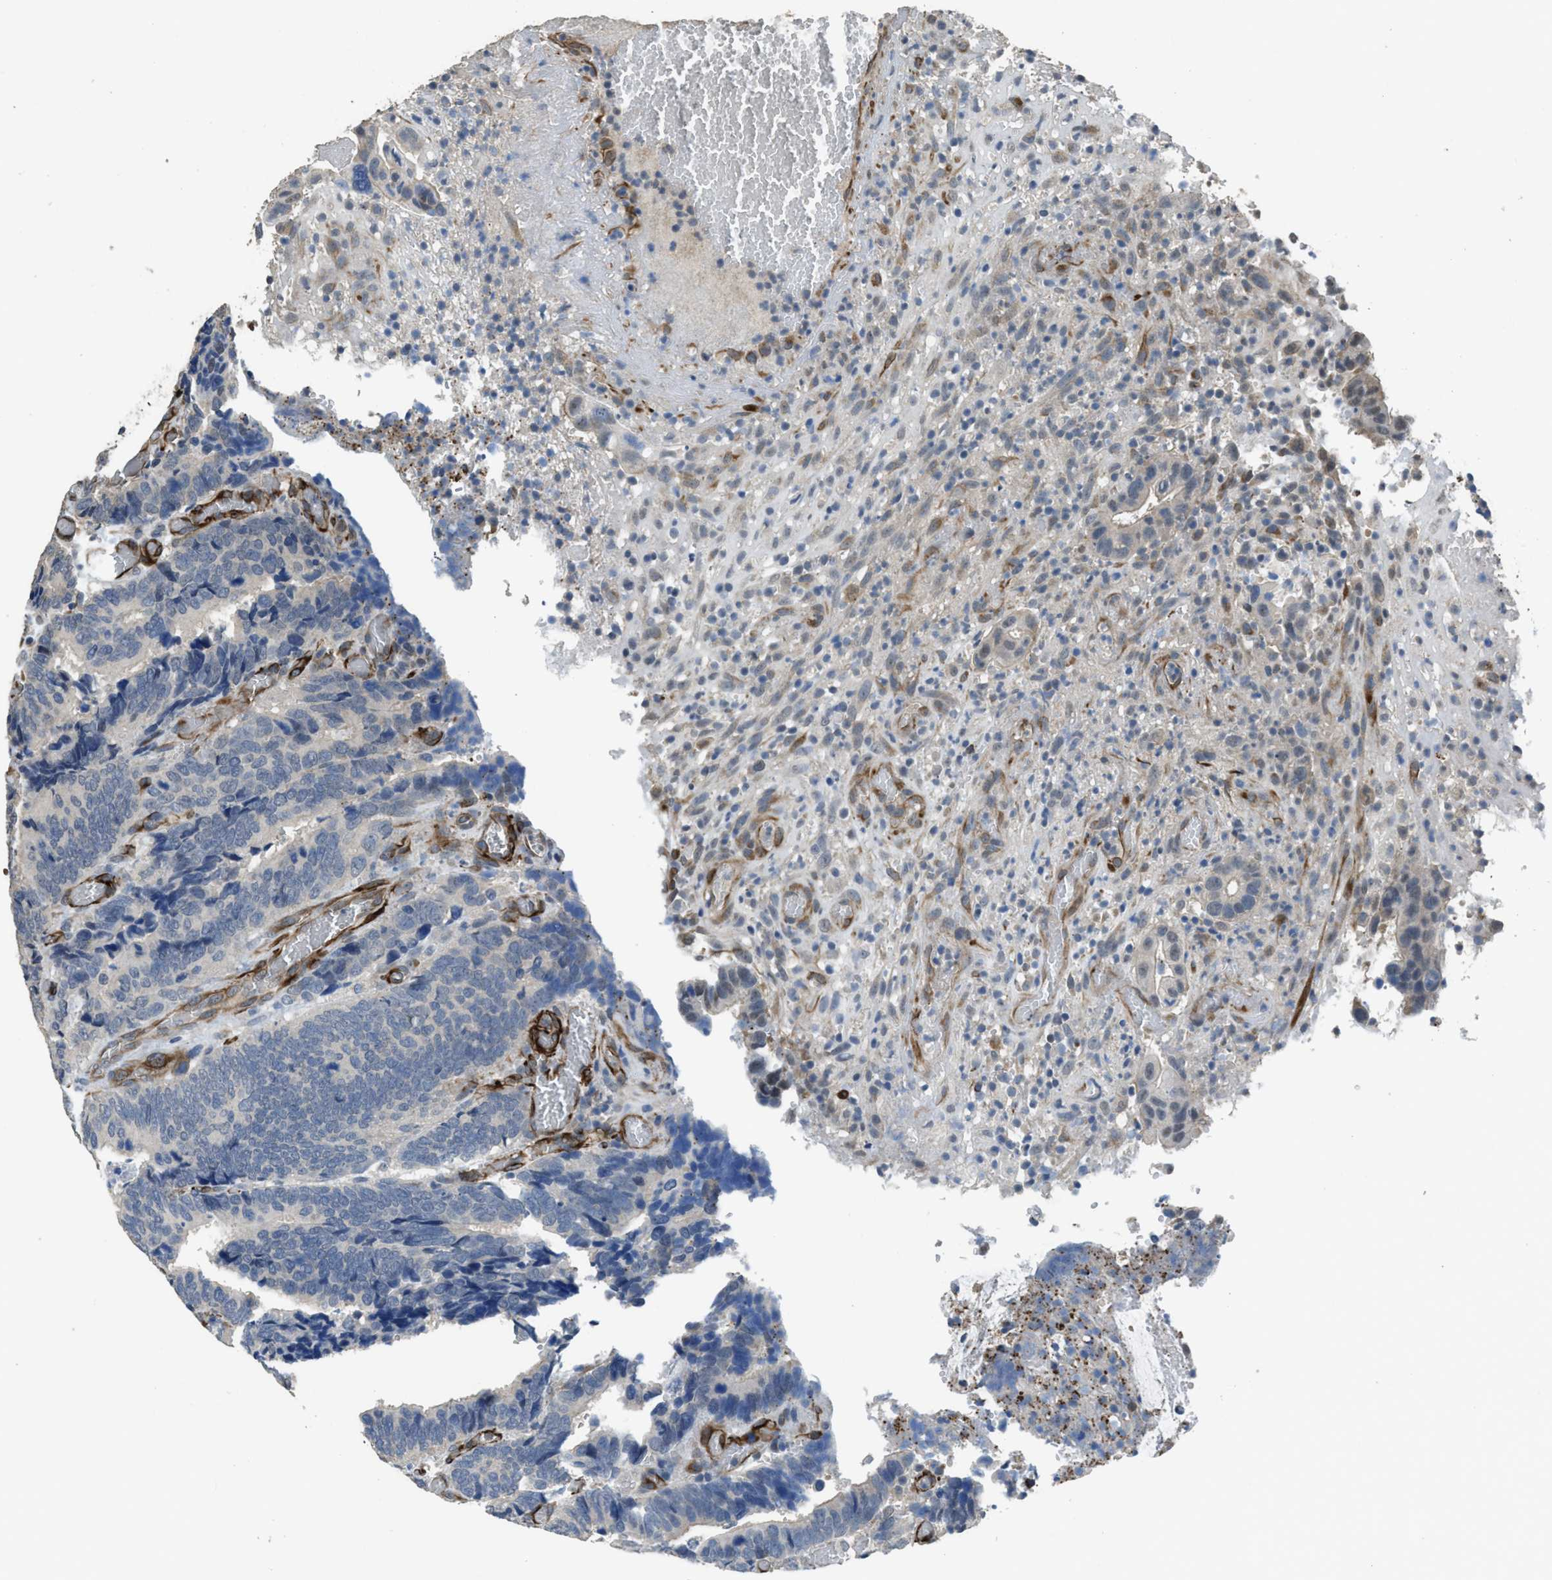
{"staining": {"intensity": "negative", "quantity": "none", "location": "none"}, "tissue": "colorectal cancer", "cell_type": "Tumor cells", "image_type": "cancer", "snomed": [{"axis": "morphology", "description": "Adenocarcinoma, NOS"}, {"axis": "topography", "description": "Colon"}], "caption": "Tumor cells show no significant protein staining in adenocarcinoma (colorectal).", "gene": "SYNM", "patient": {"sex": "male", "age": 72}}